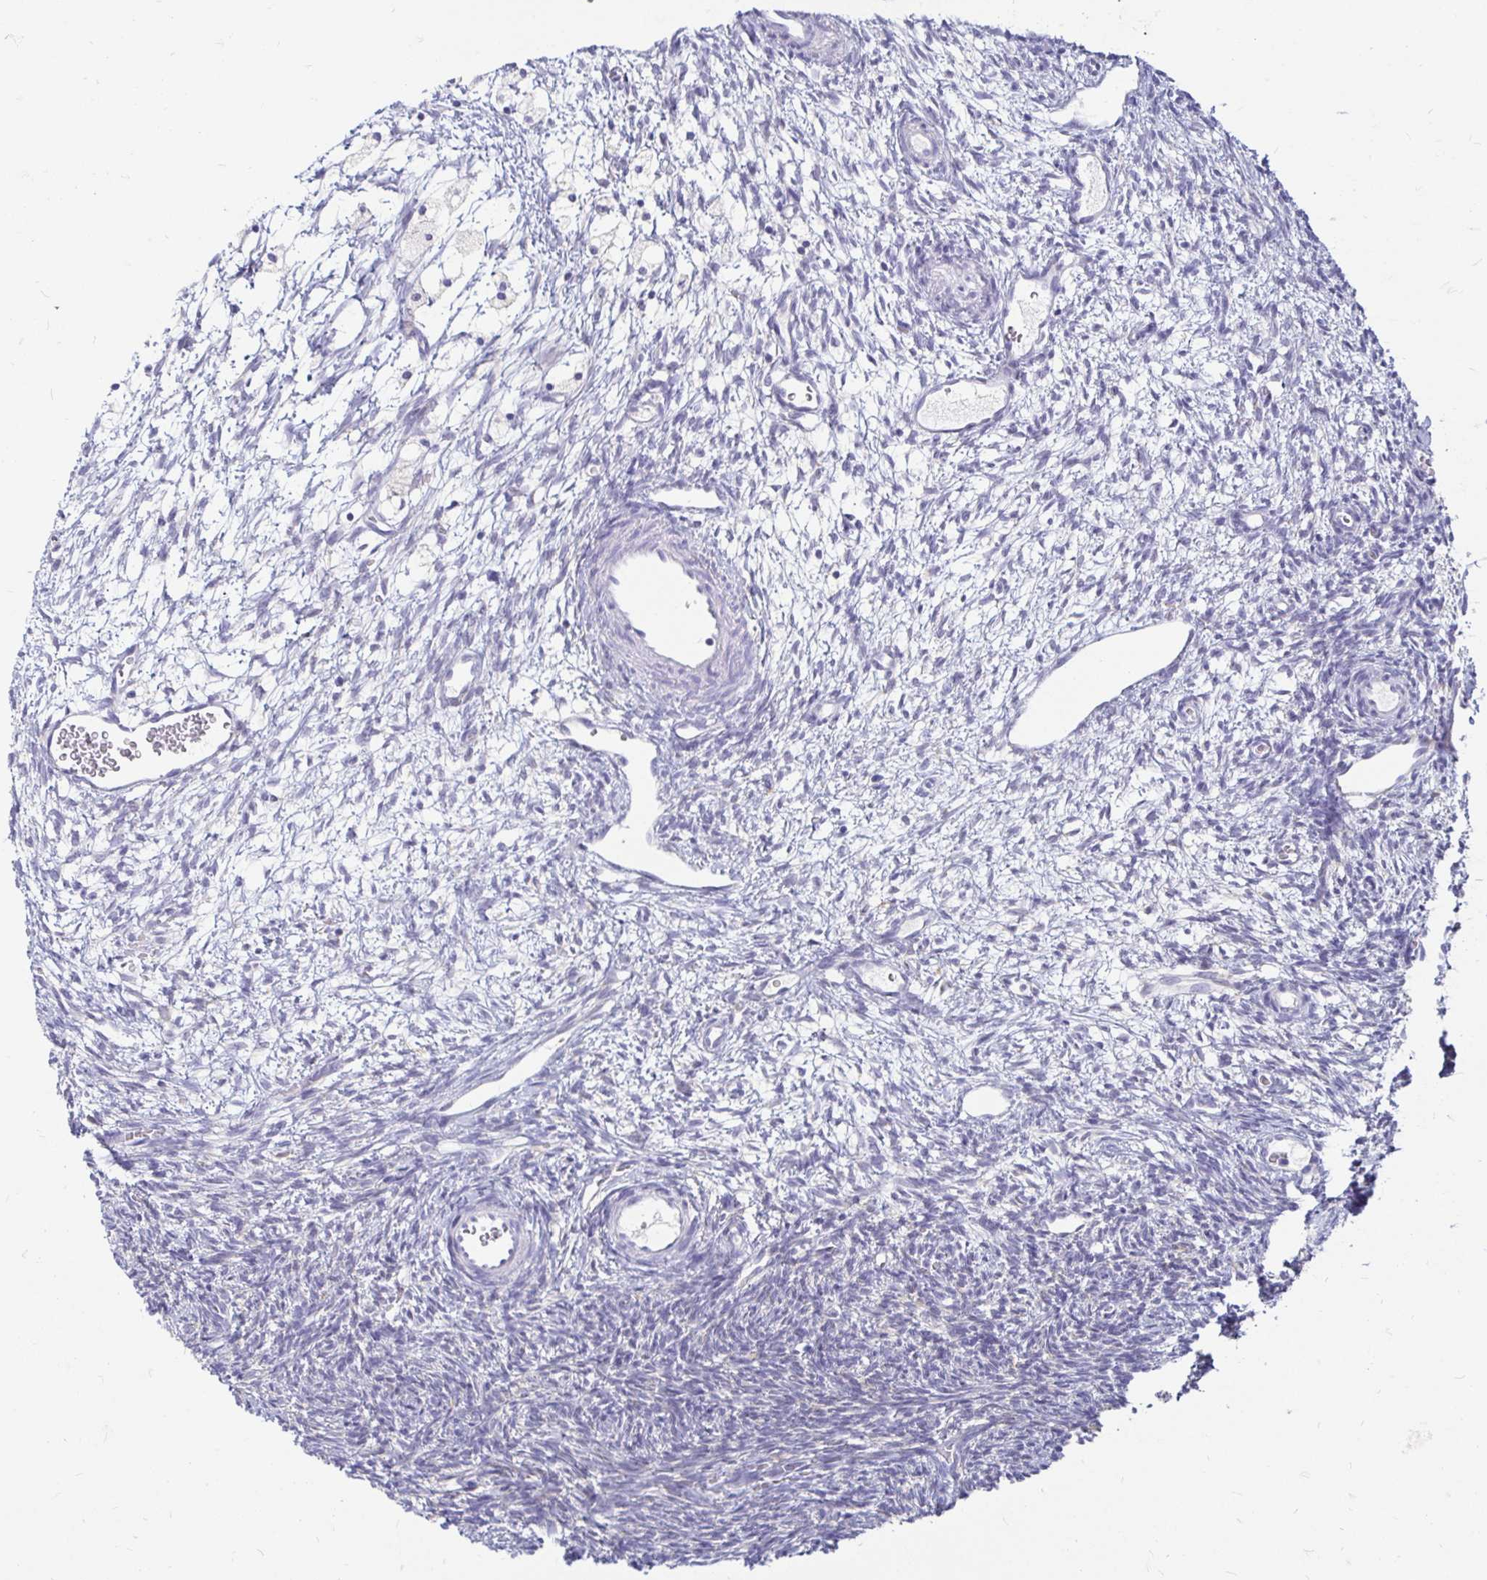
{"staining": {"intensity": "negative", "quantity": "none", "location": "none"}, "tissue": "ovary", "cell_type": "Ovarian stroma cells", "image_type": "normal", "snomed": [{"axis": "morphology", "description": "Normal tissue, NOS"}, {"axis": "topography", "description": "Ovary"}], "caption": "Ovarian stroma cells show no significant protein expression in normal ovary. (Immunohistochemistry, brightfield microscopy, high magnification).", "gene": "PEG10", "patient": {"sex": "female", "age": 34}}